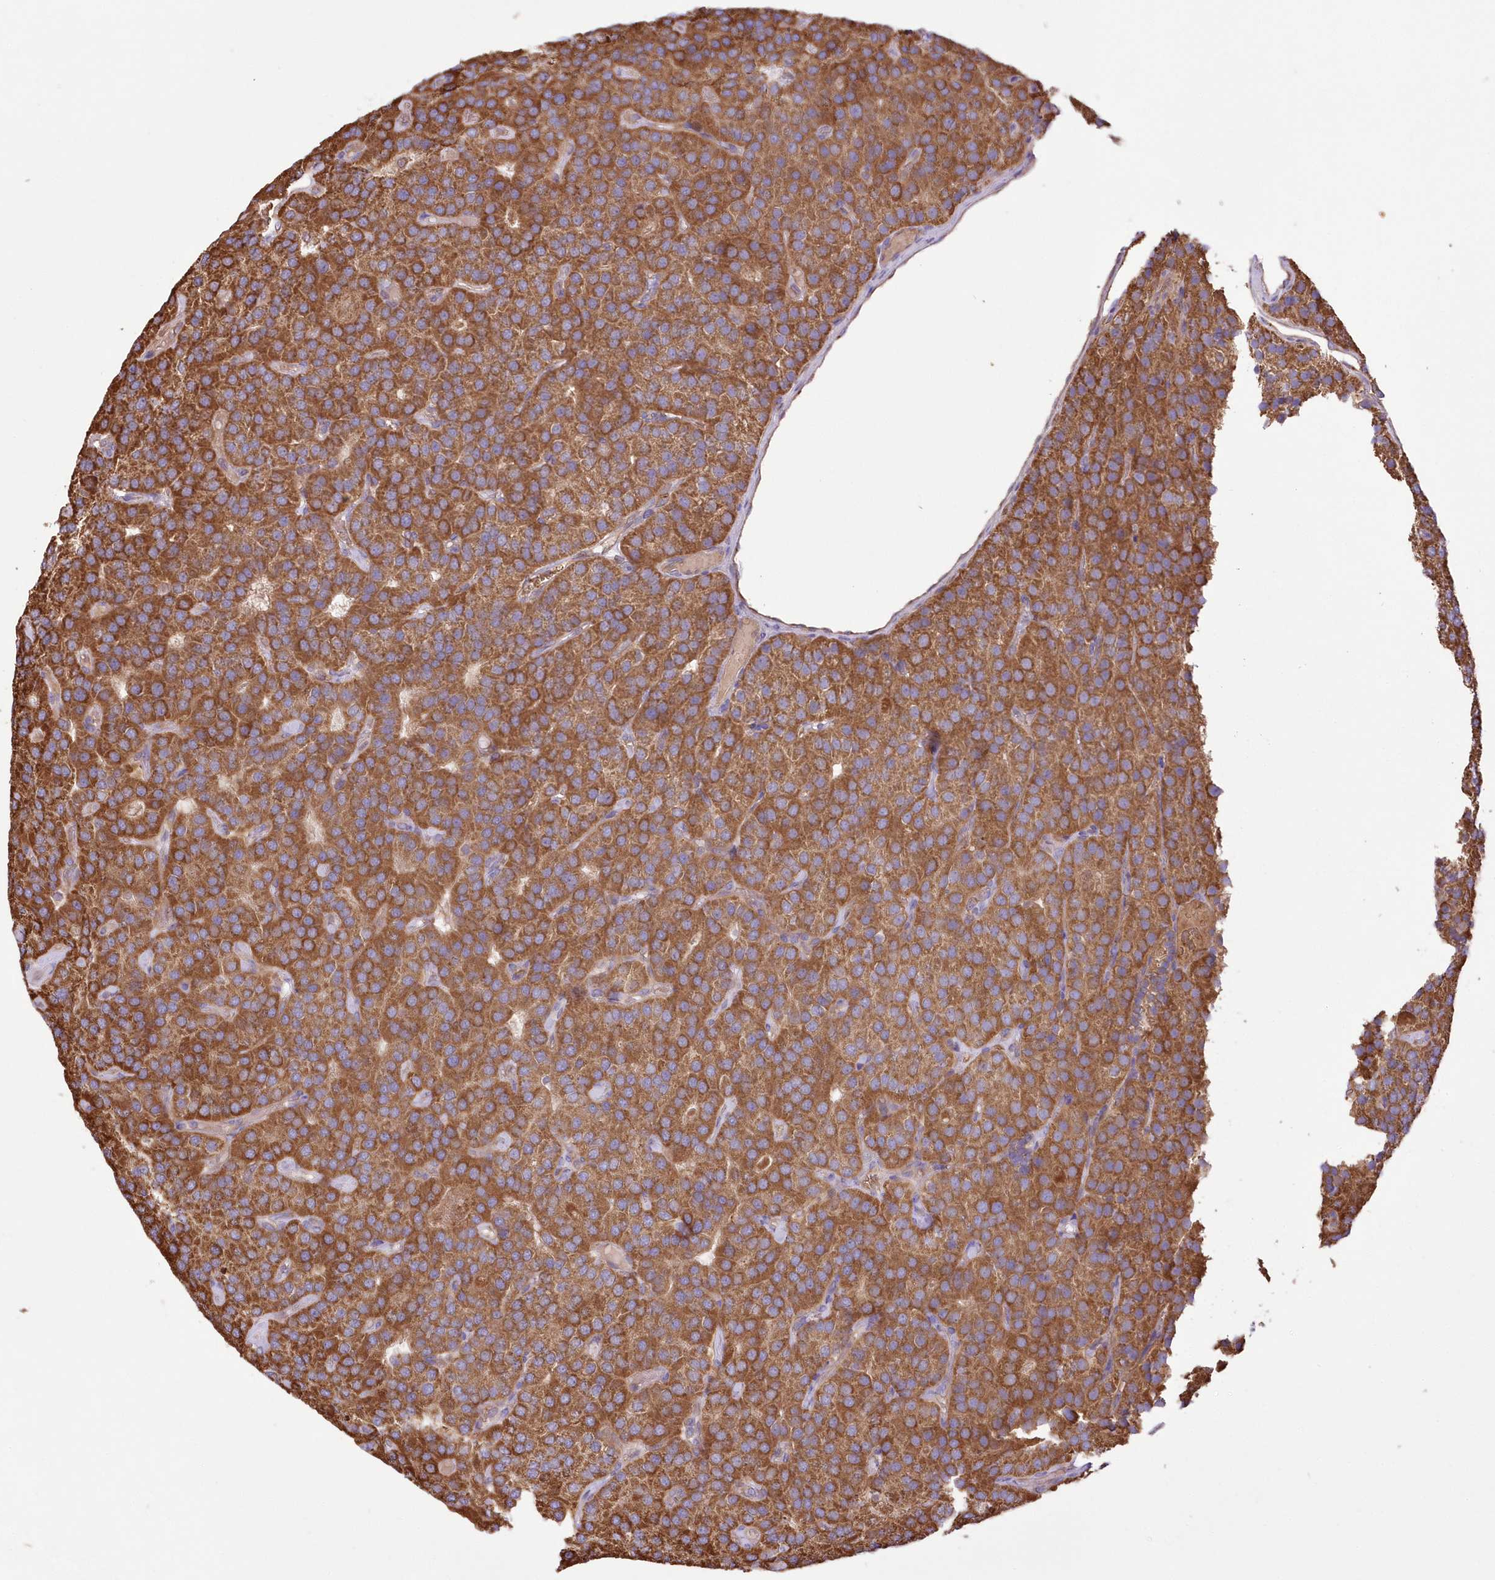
{"staining": {"intensity": "moderate", "quantity": ">75%", "location": "cytoplasmic/membranous"}, "tissue": "parathyroid gland", "cell_type": "Glandular cells", "image_type": "normal", "snomed": [{"axis": "morphology", "description": "Normal tissue, NOS"}, {"axis": "morphology", "description": "Adenoma, NOS"}, {"axis": "topography", "description": "Parathyroid gland"}], "caption": "IHC image of unremarkable parathyroid gland: parathyroid gland stained using immunohistochemistry reveals medium levels of moderate protein expression localized specifically in the cytoplasmic/membranous of glandular cells, appearing as a cytoplasmic/membranous brown color.", "gene": "FCHO2", "patient": {"sex": "female", "age": 86}}